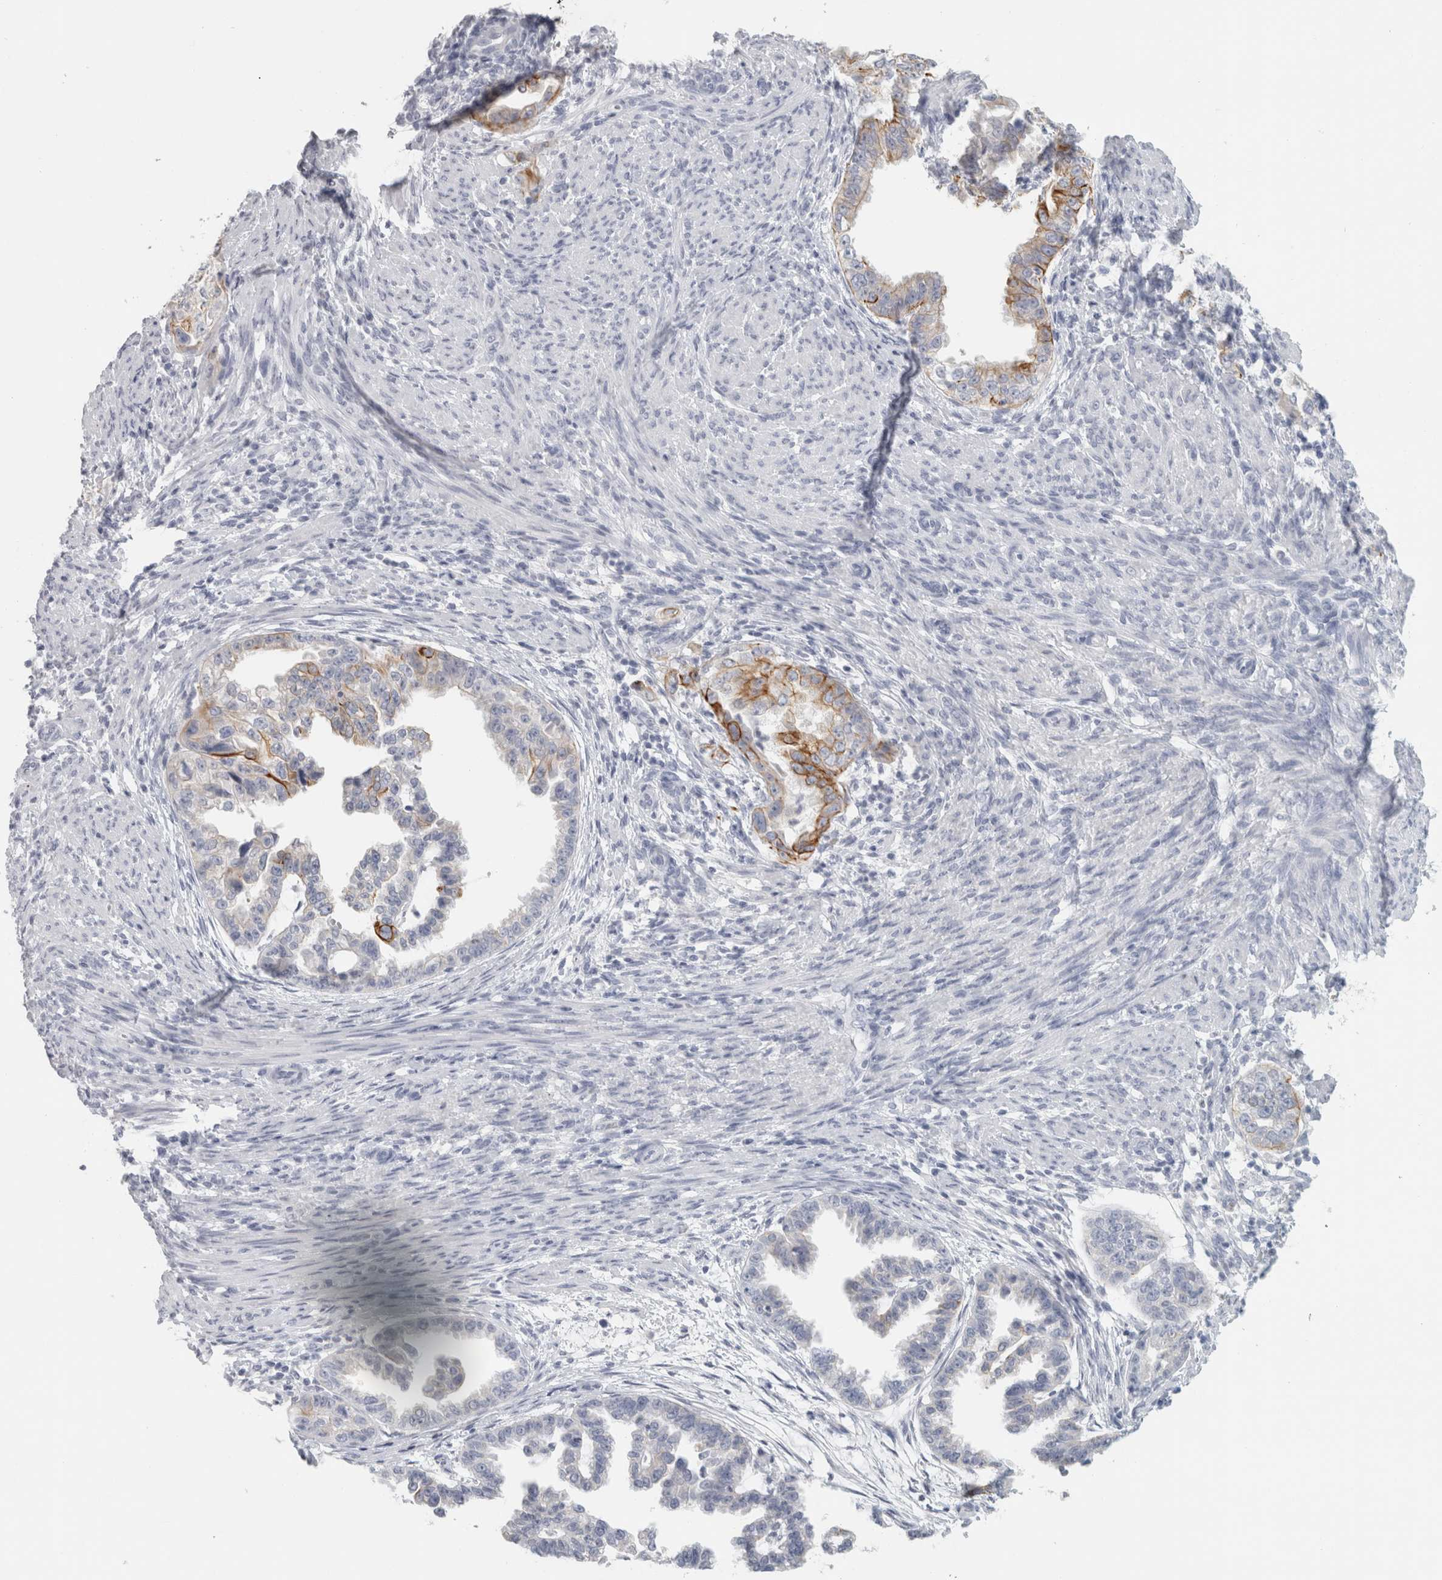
{"staining": {"intensity": "strong", "quantity": "25%-75%", "location": "cytoplasmic/membranous"}, "tissue": "endometrial cancer", "cell_type": "Tumor cells", "image_type": "cancer", "snomed": [{"axis": "morphology", "description": "Adenocarcinoma, NOS"}, {"axis": "topography", "description": "Endometrium"}], "caption": "Immunohistochemical staining of endometrial cancer exhibits strong cytoplasmic/membranous protein expression in about 25%-75% of tumor cells.", "gene": "SLC28A3", "patient": {"sex": "female", "age": 85}}